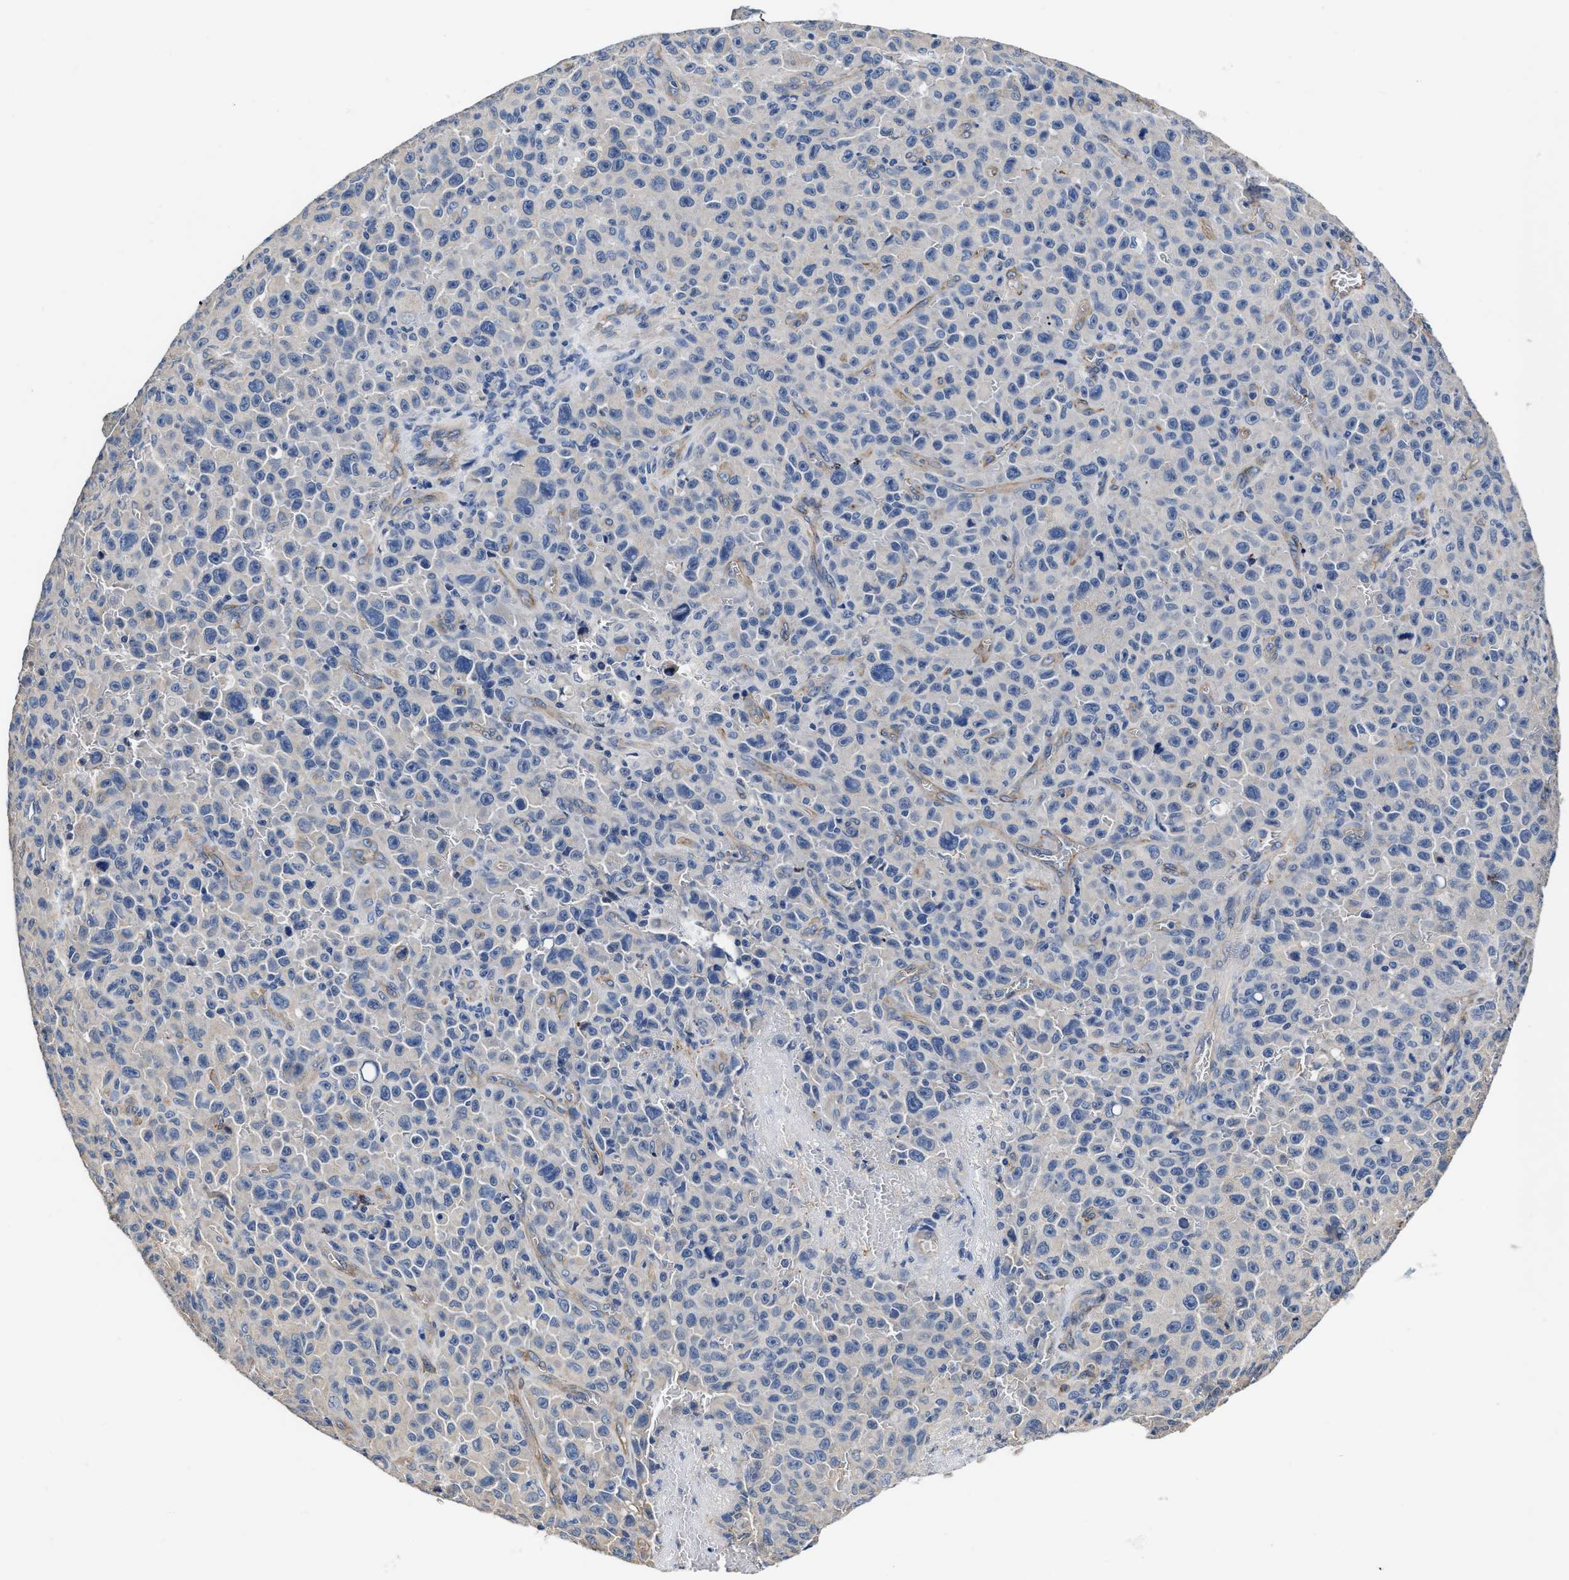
{"staining": {"intensity": "negative", "quantity": "none", "location": "none"}, "tissue": "melanoma", "cell_type": "Tumor cells", "image_type": "cancer", "snomed": [{"axis": "morphology", "description": "Malignant melanoma, NOS"}, {"axis": "topography", "description": "Skin"}], "caption": "This is an immunohistochemistry (IHC) image of melanoma. There is no expression in tumor cells.", "gene": "C22orf42", "patient": {"sex": "female", "age": 82}}